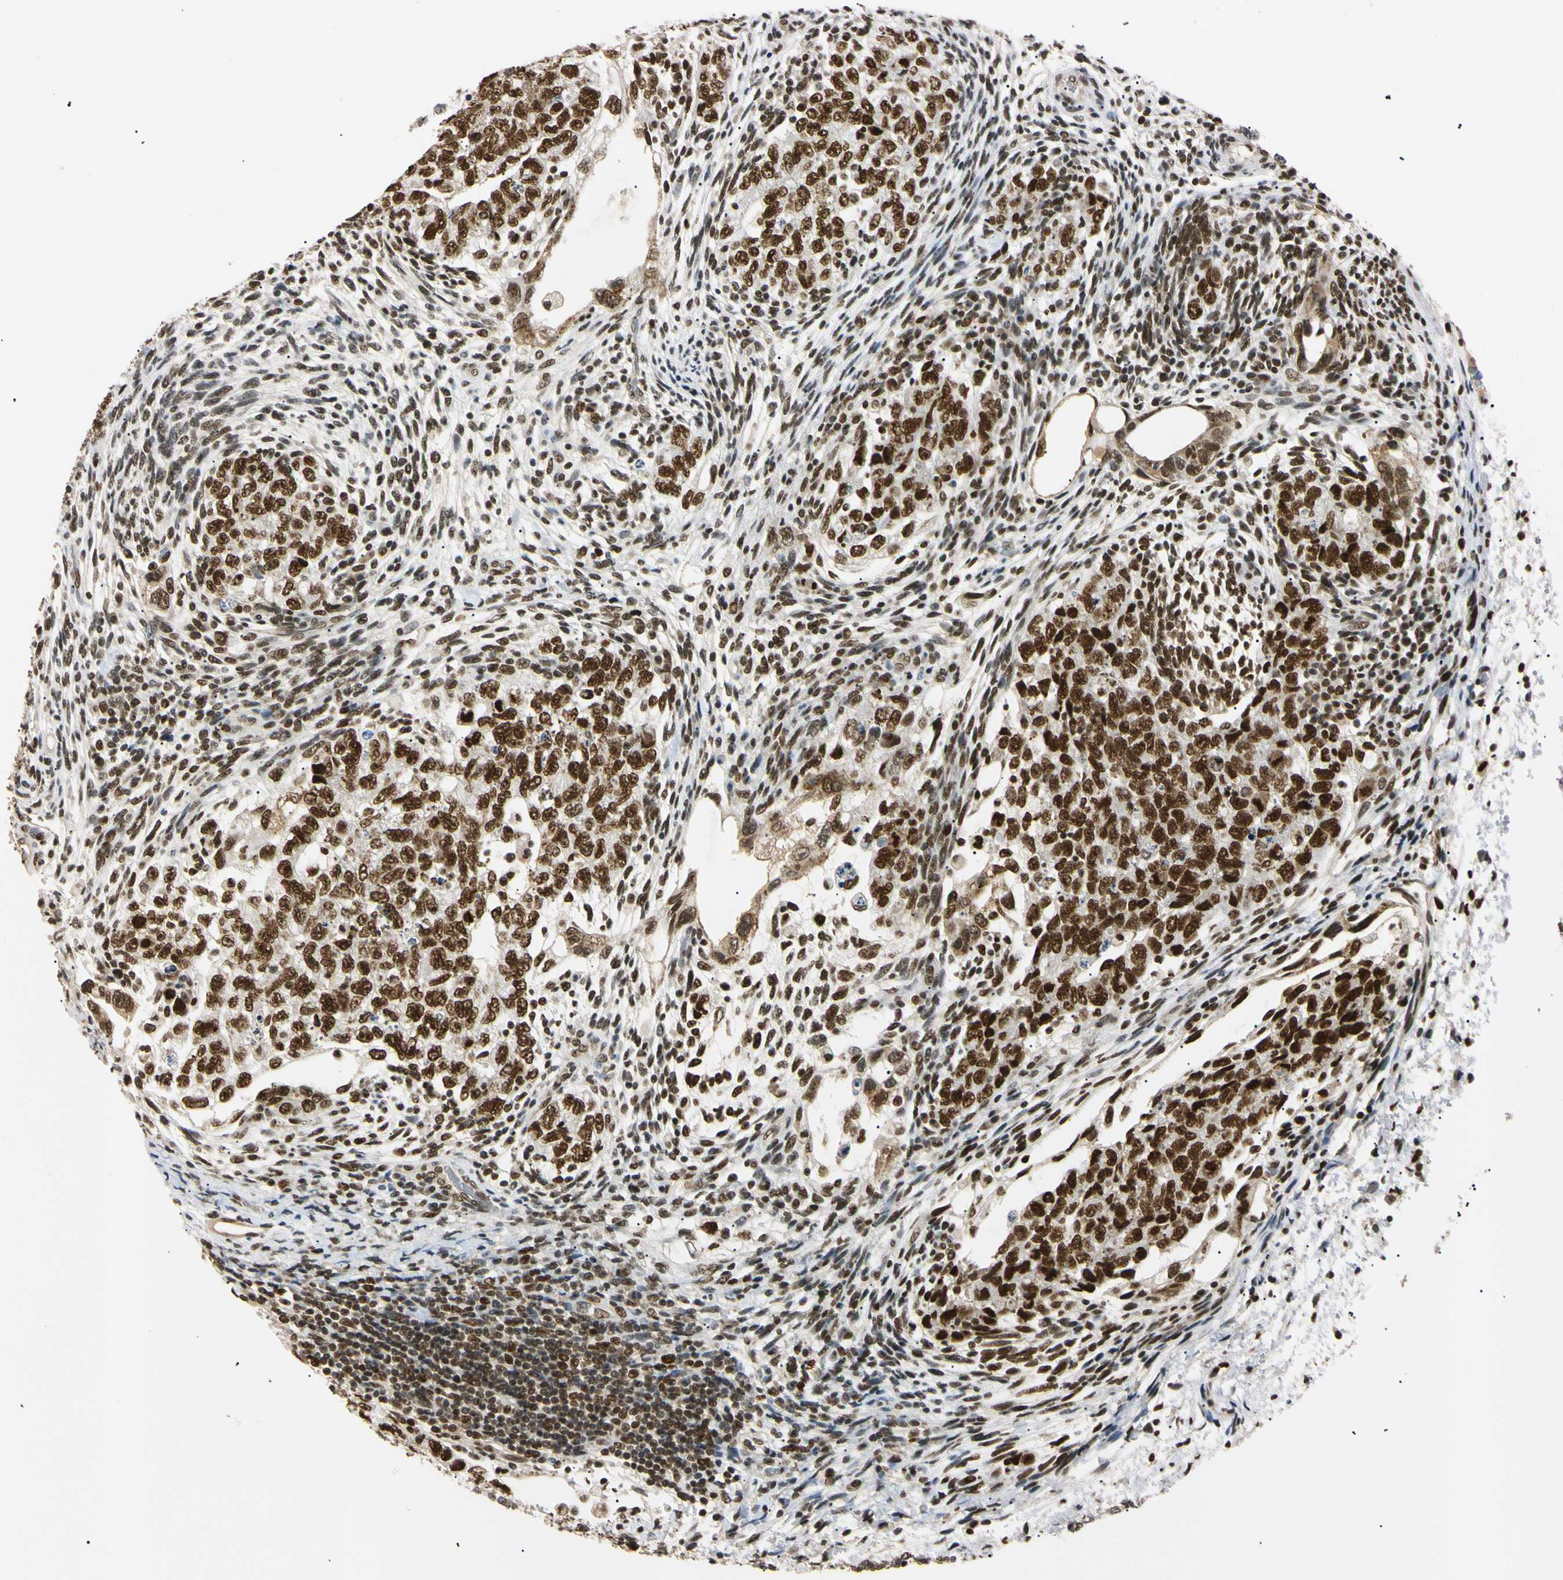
{"staining": {"intensity": "strong", "quantity": ">75%", "location": "nuclear"}, "tissue": "testis cancer", "cell_type": "Tumor cells", "image_type": "cancer", "snomed": [{"axis": "morphology", "description": "Normal tissue, NOS"}, {"axis": "morphology", "description": "Carcinoma, Embryonal, NOS"}, {"axis": "topography", "description": "Testis"}], "caption": "There is high levels of strong nuclear expression in tumor cells of testis cancer (embryonal carcinoma), as demonstrated by immunohistochemical staining (brown color).", "gene": "SMARCA5", "patient": {"sex": "male", "age": 36}}